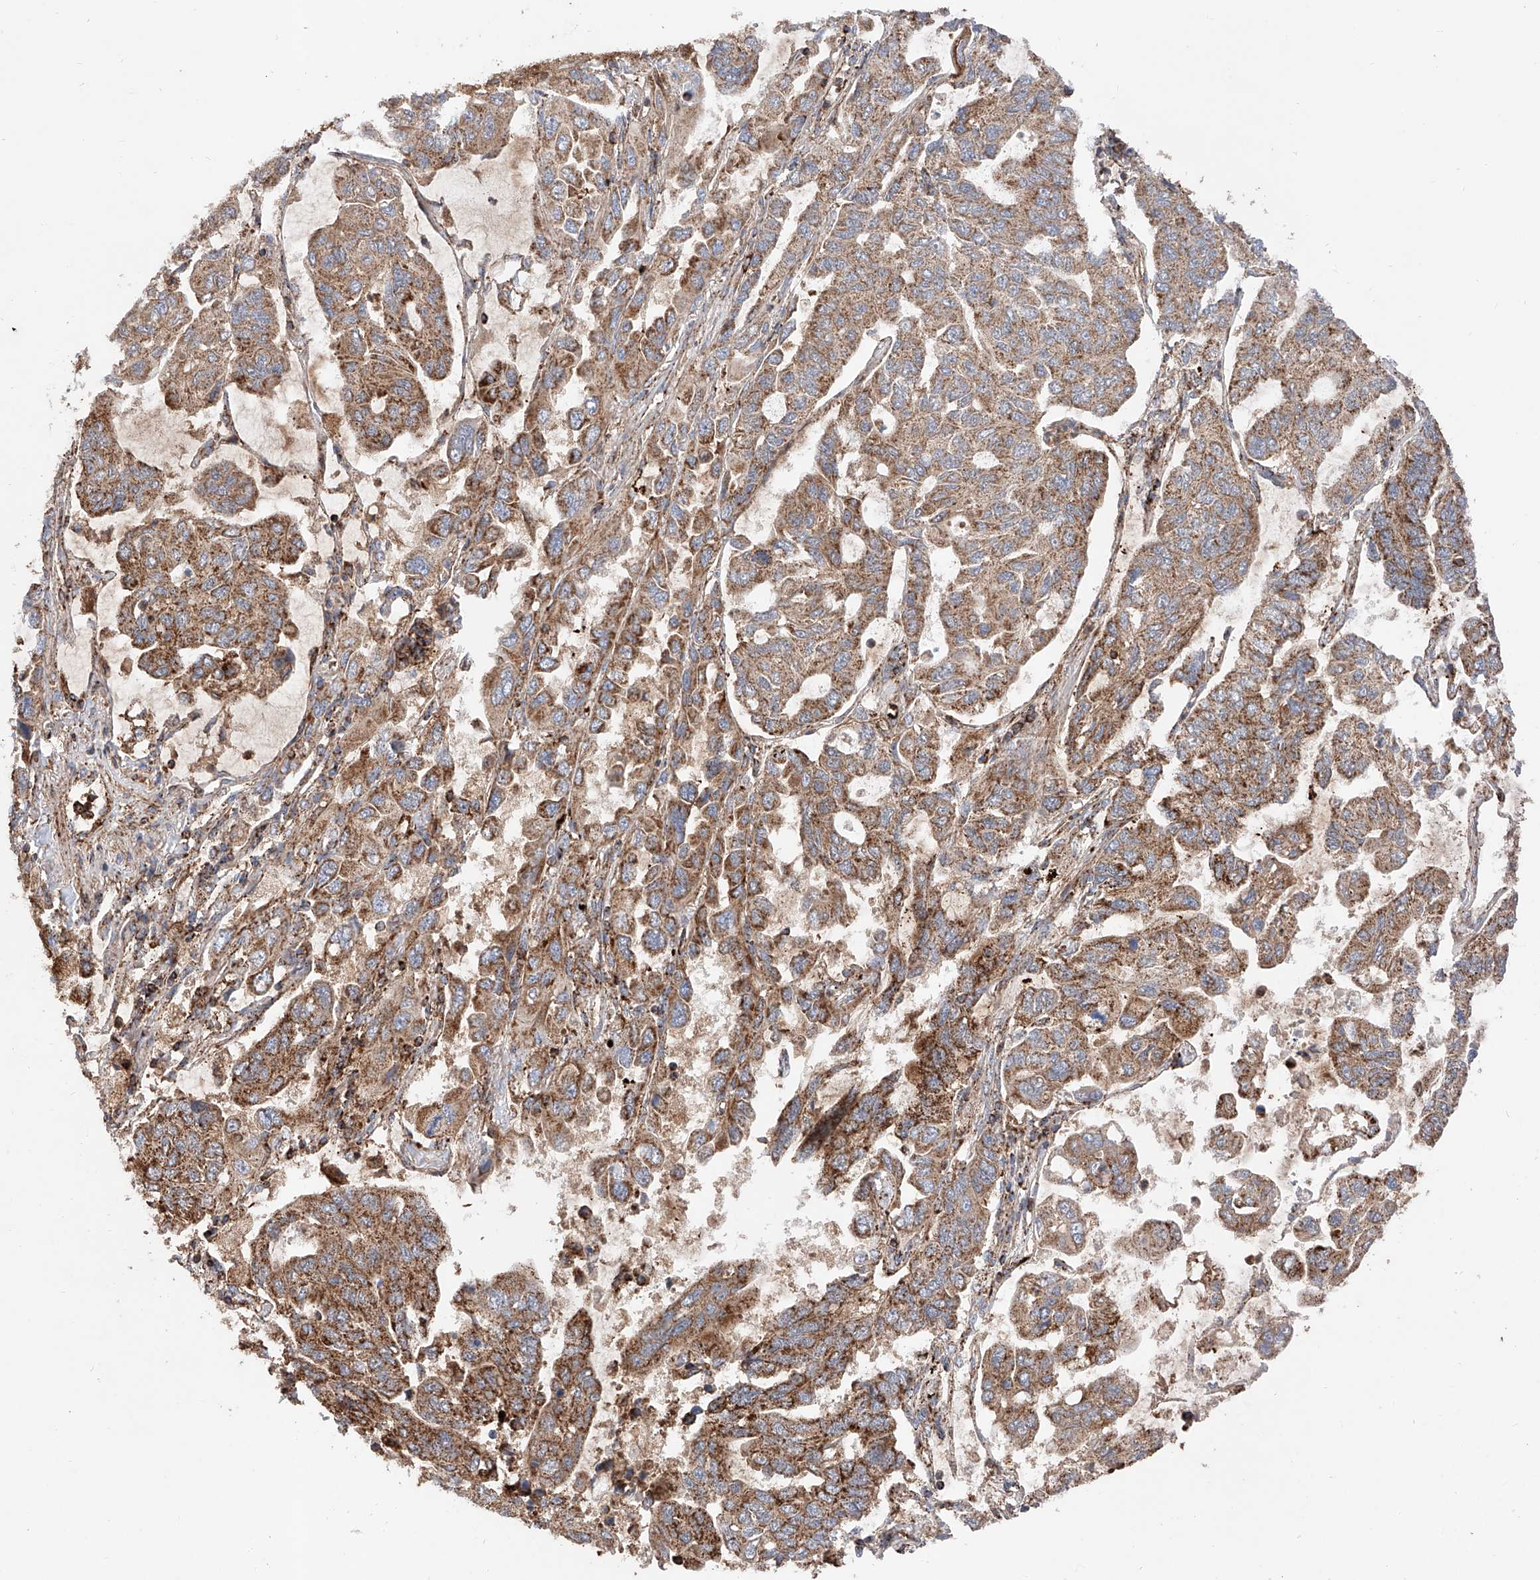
{"staining": {"intensity": "moderate", "quantity": ">75%", "location": "cytoplasmic/membranous"}, "tissue": "lung cancer", "cell_type": "Tumor cells", "image_type": "cancer", "snomed": [{"axis": "morphology", "description": "Adenocarcinoma, NOS"}, {"axis": "topography", "description": "Lung"}], "caption": "A brown stain shows moderate cytoplasmic/membranous staining of a protein in adenocarcinoma (lung) tumor cells. Nuclei are stained in blue.", "gene": "PISD", "patient": {"sex": "male", "age": 64}}